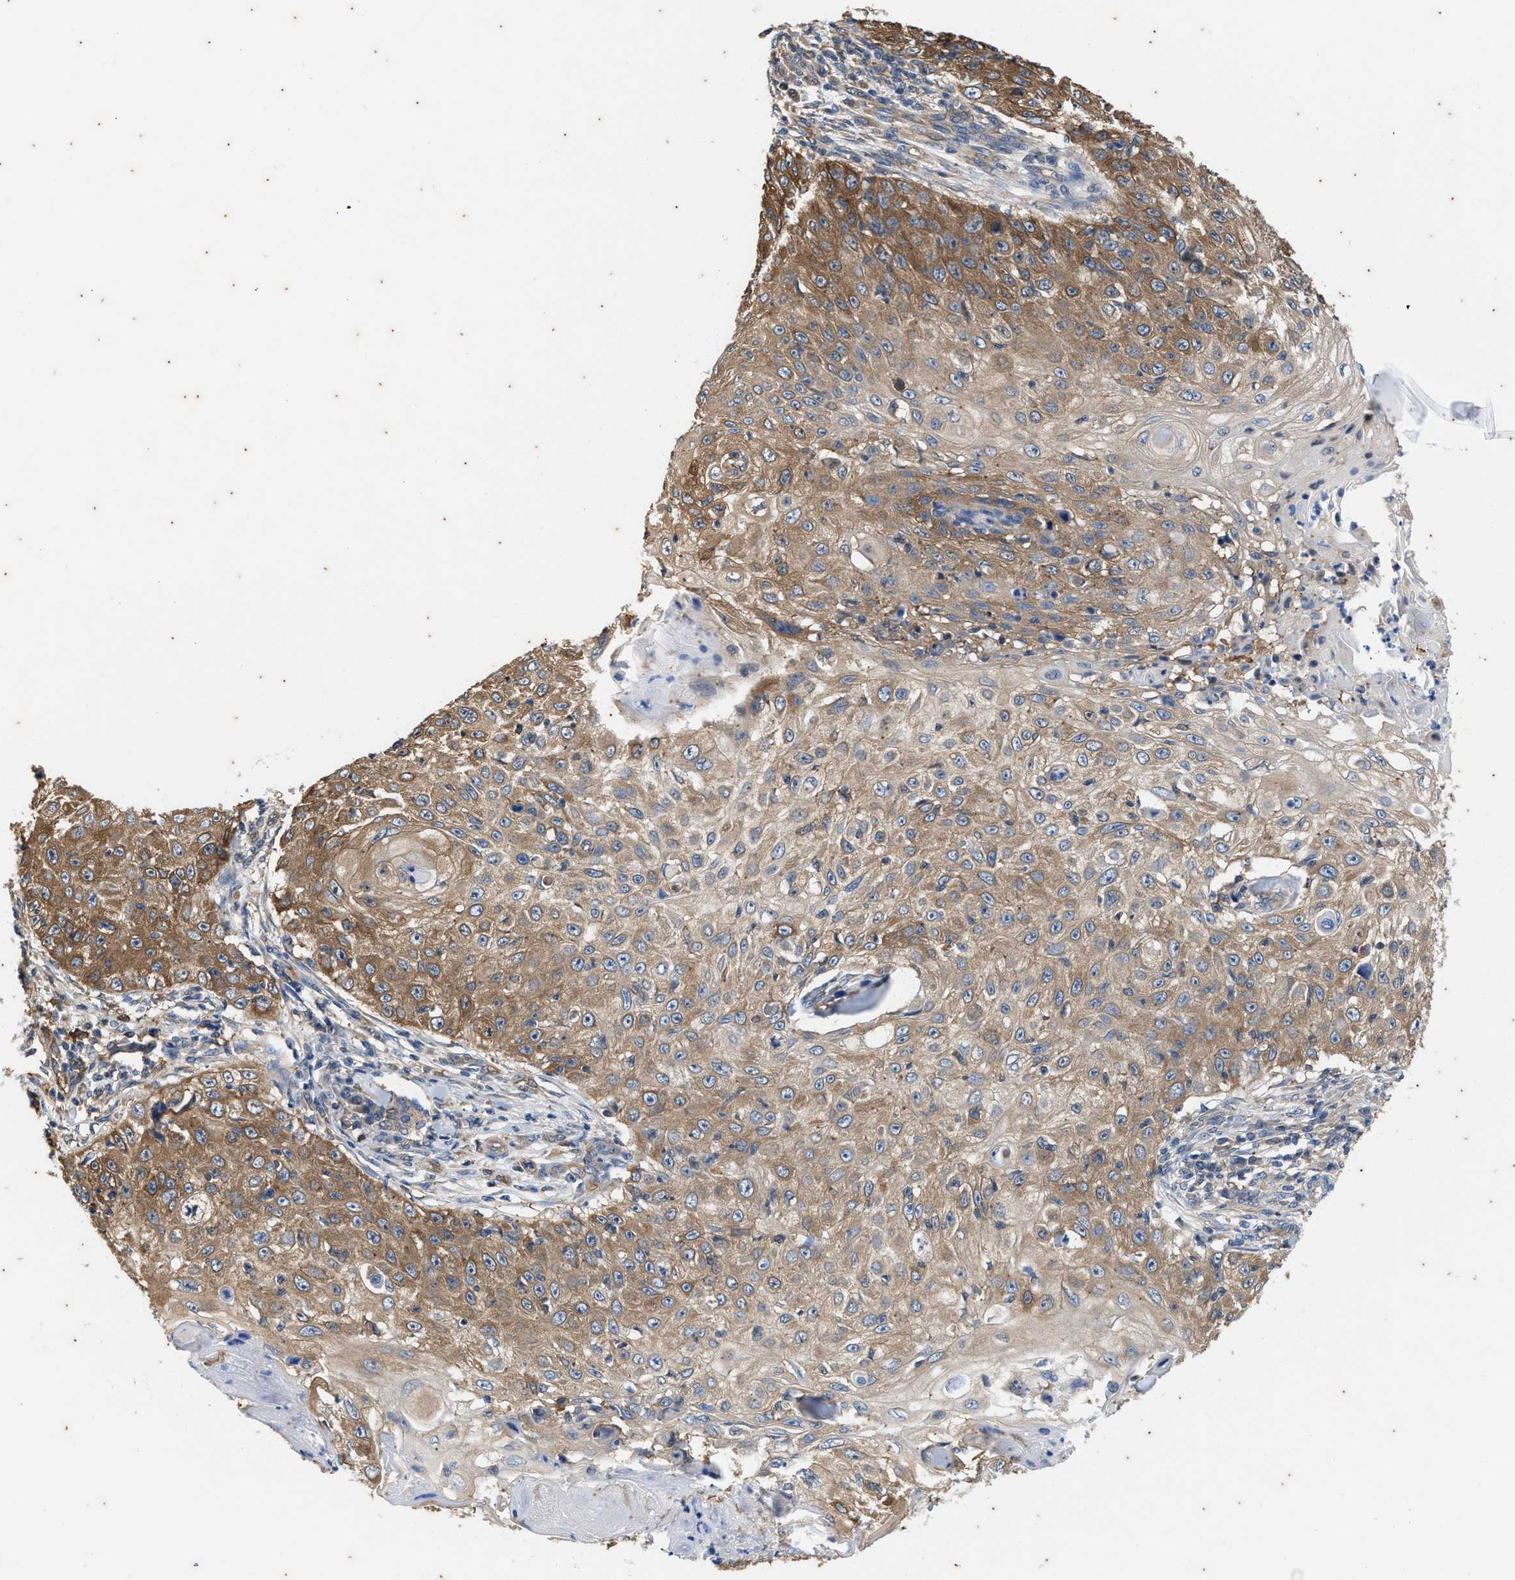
{"staining": {"intensity": "moderate", "quantity": ">75%", "location": "cytoplasmic/membranous"}, "tissue": "skin cancer", "cell_type": "Tumor cells", "image_type": "cancer", "snomed": [{"axis": "morphology", "description": "Squamous cell carcinoma, NOS"}, {"axis": "topography", "description": "Skin"}], "caption": "There is medium levels of moderate cytoplasmic/membranous staining in tumor cells of skin squamous cell carcinoma, as demonstrated by immunohistochemical staining (brown color).", "gene": "COX19", "patient": {"sex": "male", "age": 86}}